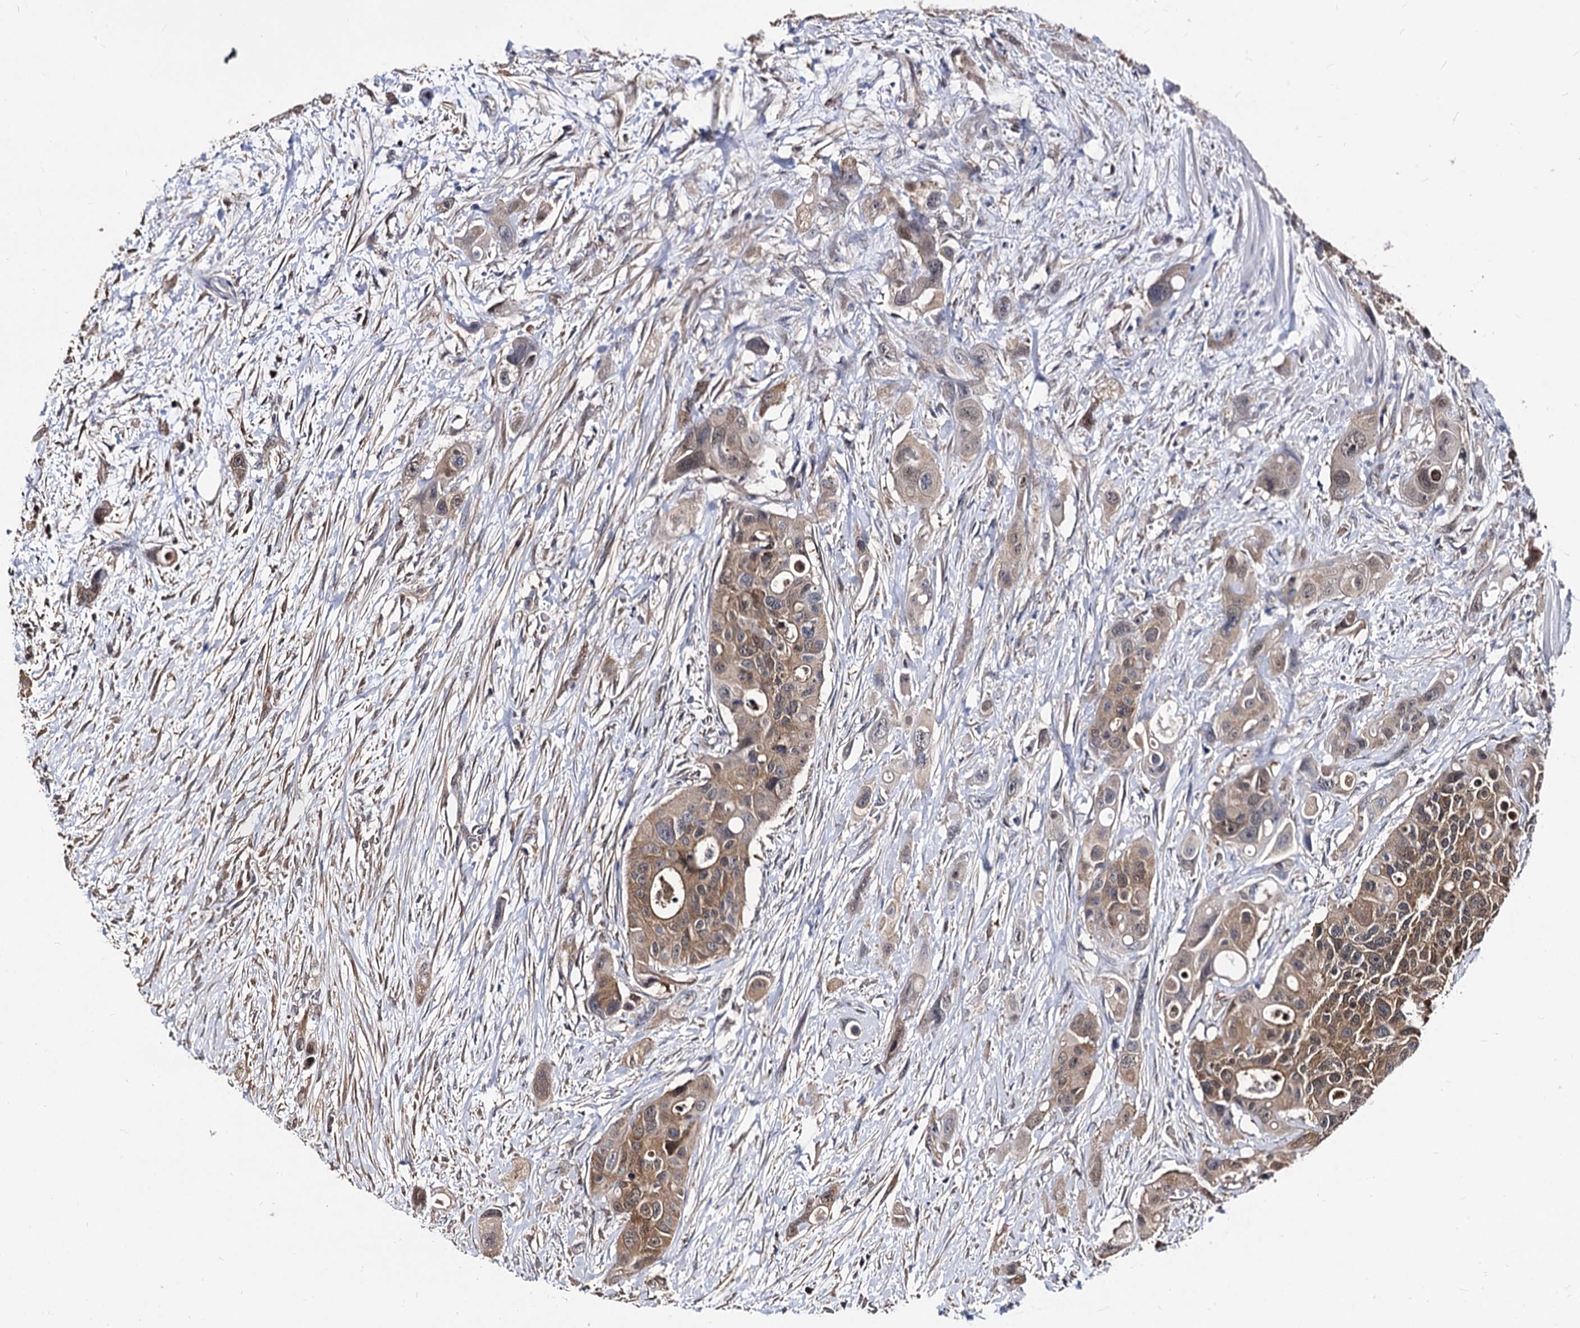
{"staining": {"intensity": "moderate", "quantity": ">75%", "location": "cytoplasmic/membranous"}, "tissue": "colorectal cancer", "cell_type": "Tumor cells", "image_type": "cancer", "snomed": [{"axis": "morphology", "description": "Adenocarcinoma, NOS"}, {"axis": "topography", "description": "Colon"}], "caption": "This histopathology image shows immunohistochemistry staining of colorectal cancer (adenocarcinoma), with medium moderate cytoplasmic/membranous expression in approximately >75% of tumor cells.", "gene": "NME1", "patient": {"sex": "male", "age": 77}}